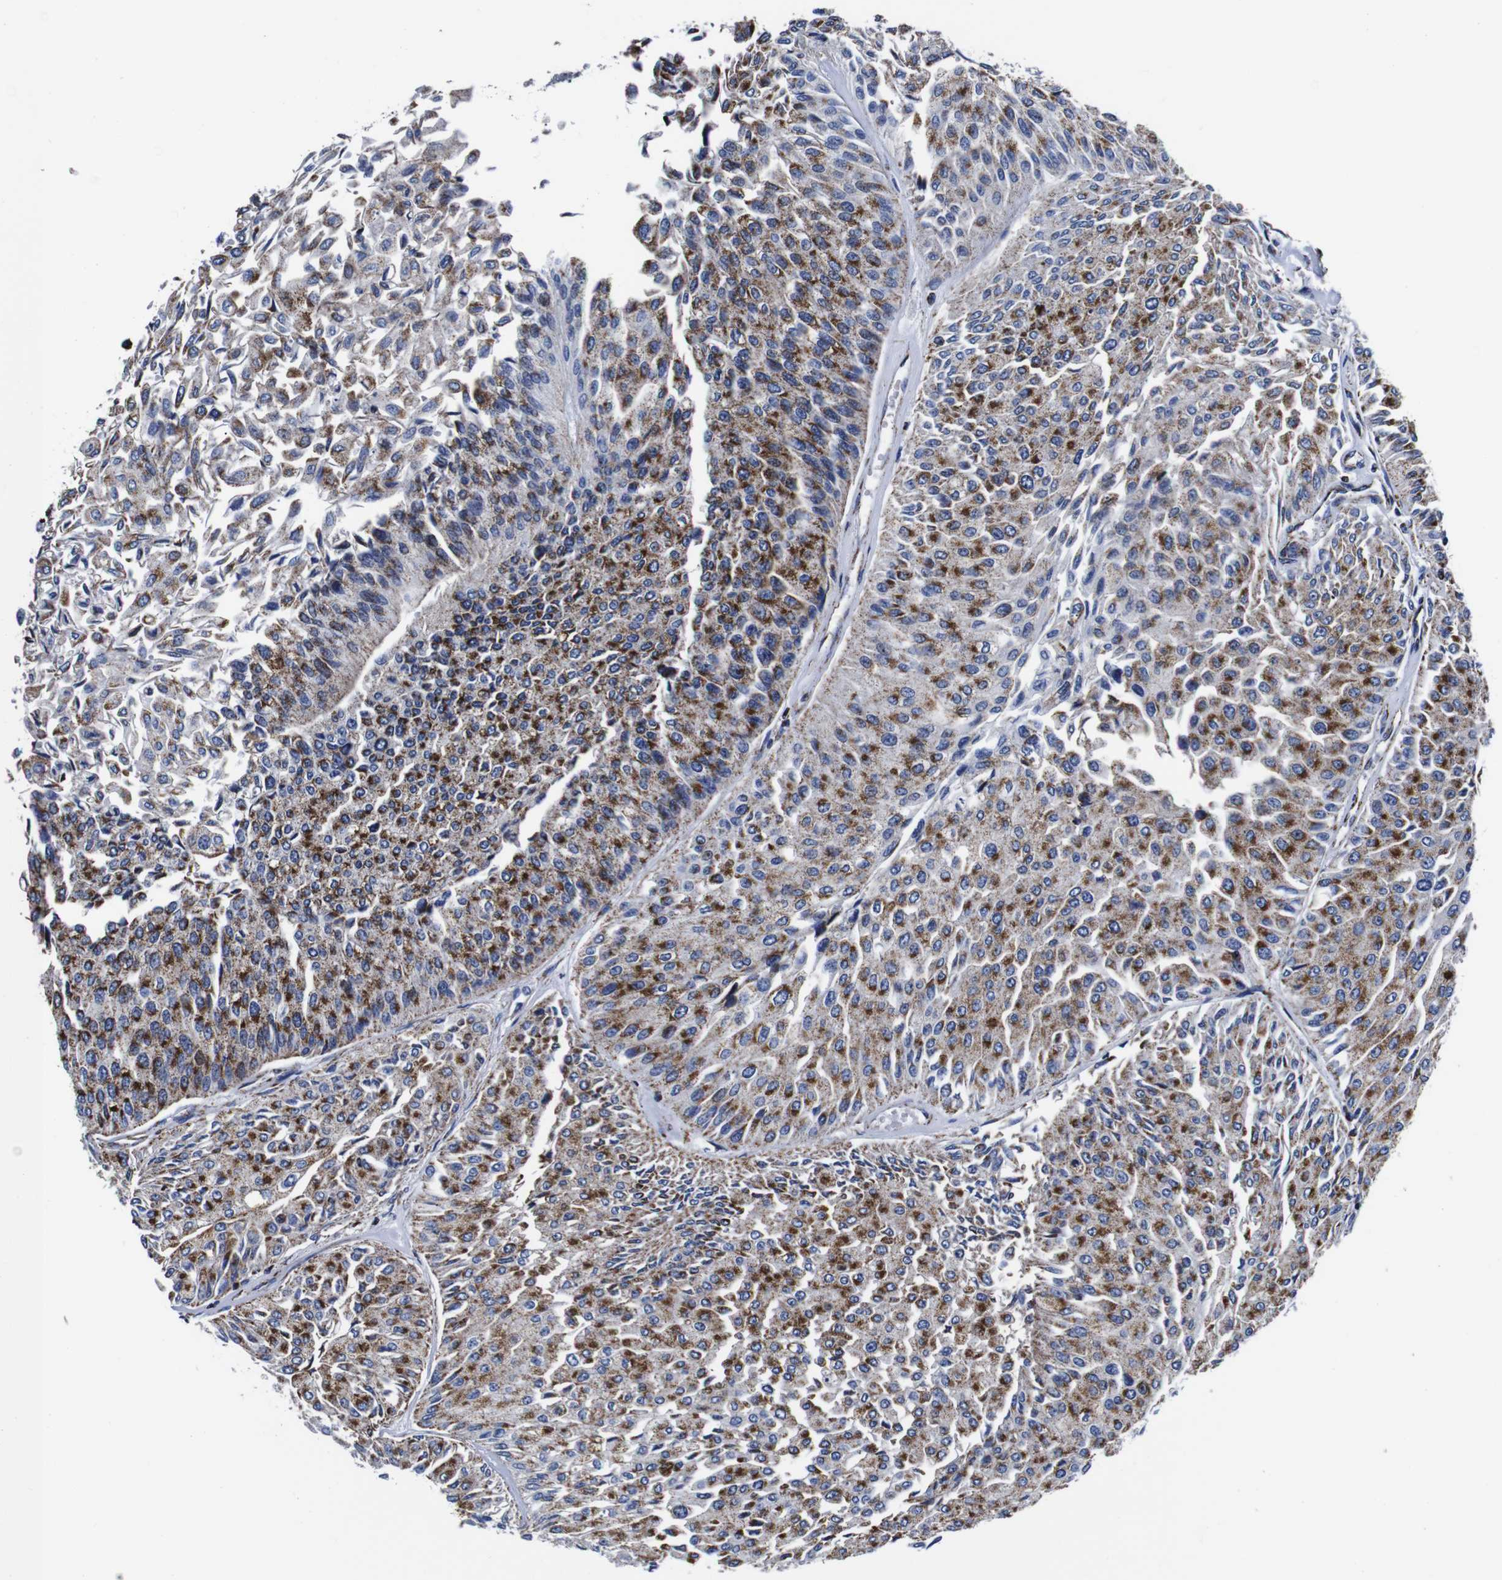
{"staining": {"intensity": "moderate", "quantity": ">75%", "location": "cytoplasmic/membranous"}, "tissue": "urothelial cancer", "cell_type": "Tumor cells", "image_type": "cancer", "snomed": [{"axis": "morphology", "description": "Urothelial carcinoma, Low grade"}, {"axis": "topography", "description": "Urinary bladder"}], "caption": "Immunohistochemistry photomicrograph of urothelial carcinoma (low-grade) stained for a protein (brown), which reveals medium levels of moderate cytoplasmic/membranous expression in approximately >75% of tumor cells.", "gene": "FKBP9", "patient": {"sex": "male", "age": 67}}